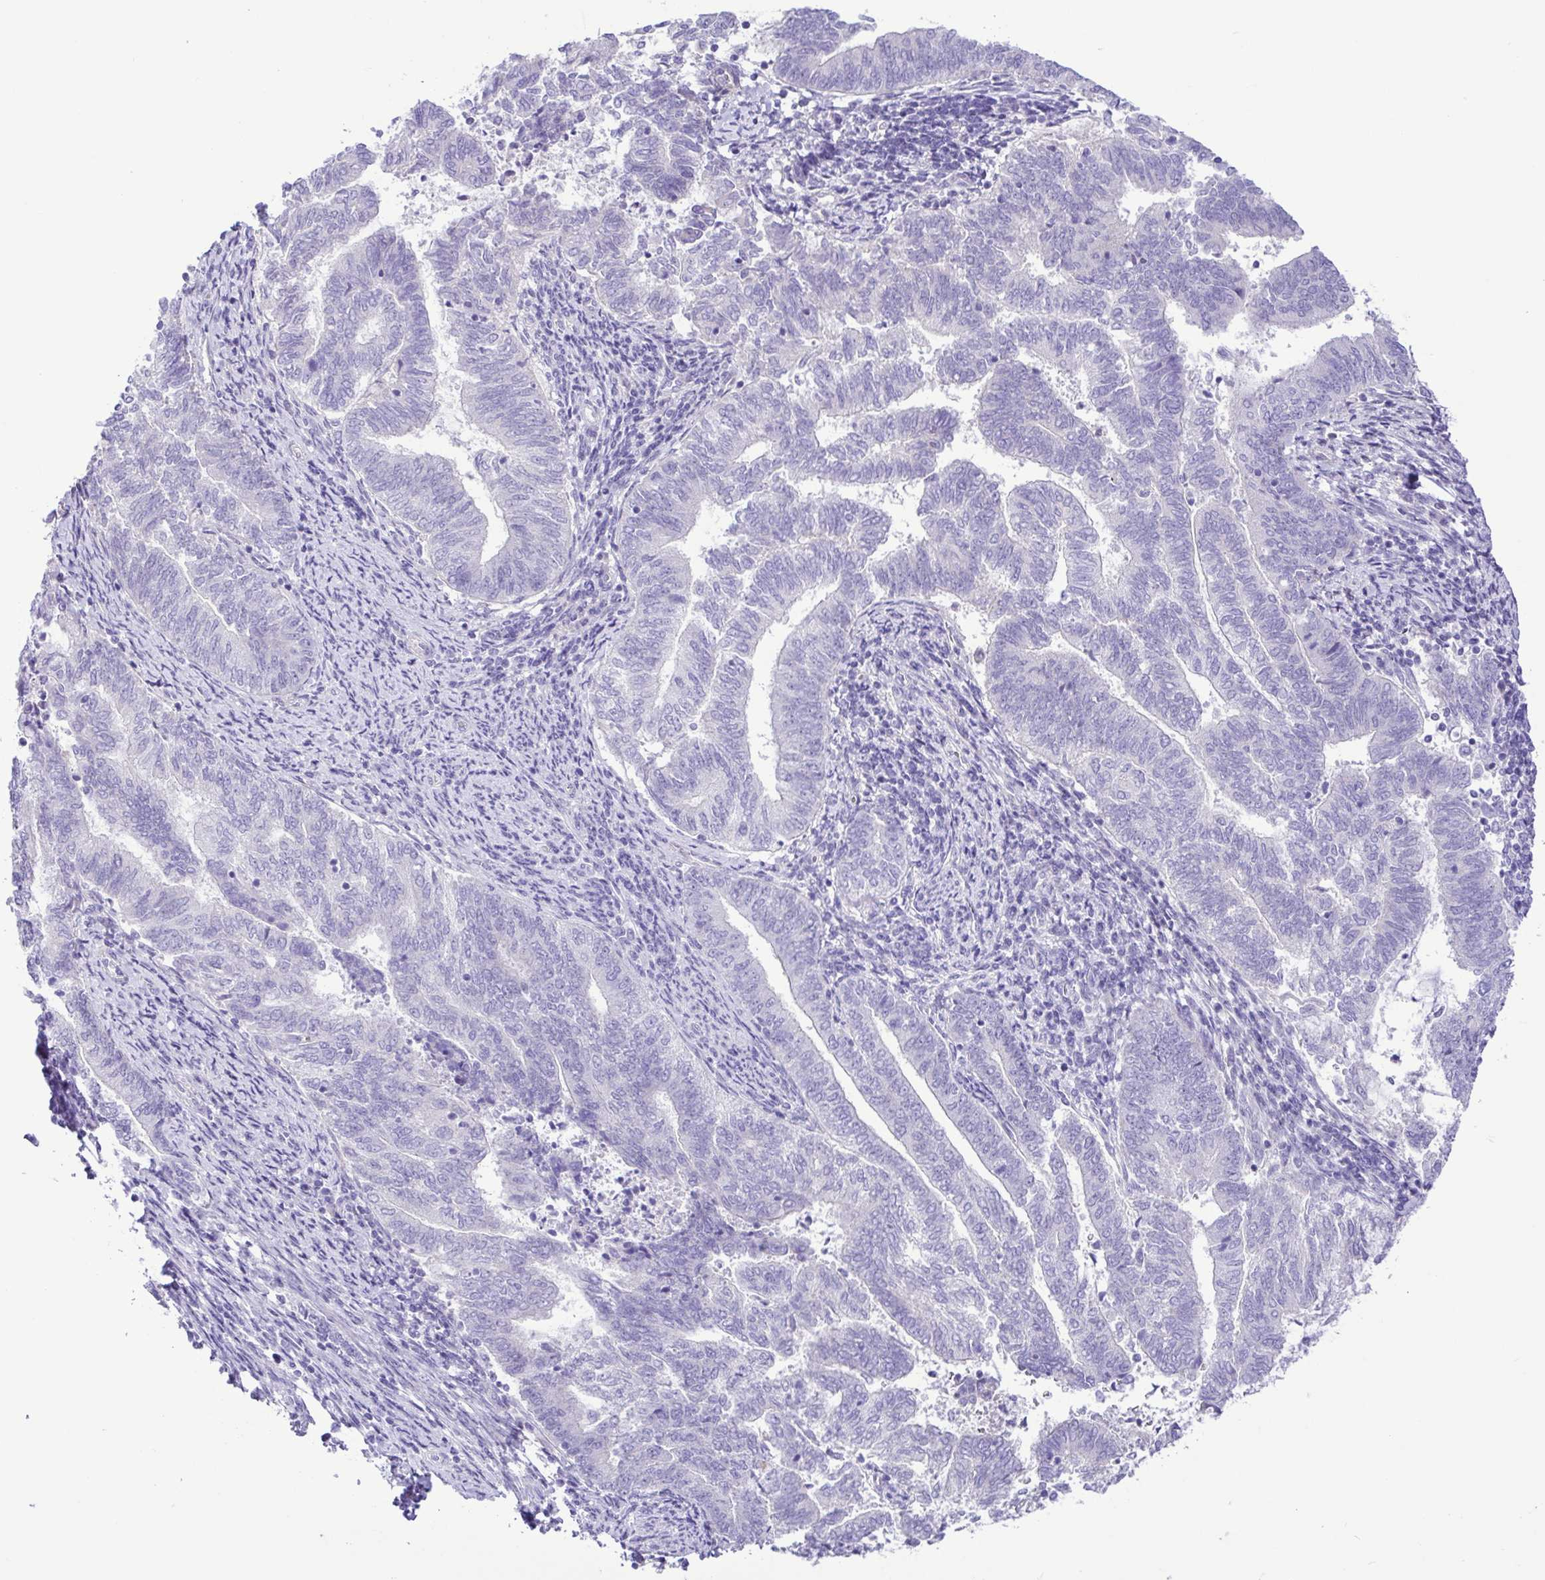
{"staining": {"intensity": "negative", "quantity": "none", "location": "none"}, "tissue": "endometrial cancer", "cell_type": "Tumor cells", "image_type": "cancer", "snomed": [{"axis": "morphology", "description": "Adenocarcinoma, NOS"}, {"axis": "topography", "description": "Endometrium"}], "caption": "DAB (3,3'-diaminobenzidine) immunohistochemical staining of human adenocarcinoma (endometrial) demonstrates no significant positivity in tumor cells.", "gene": "GABBR2", "patient": {"sex": "female", "age": 65}}